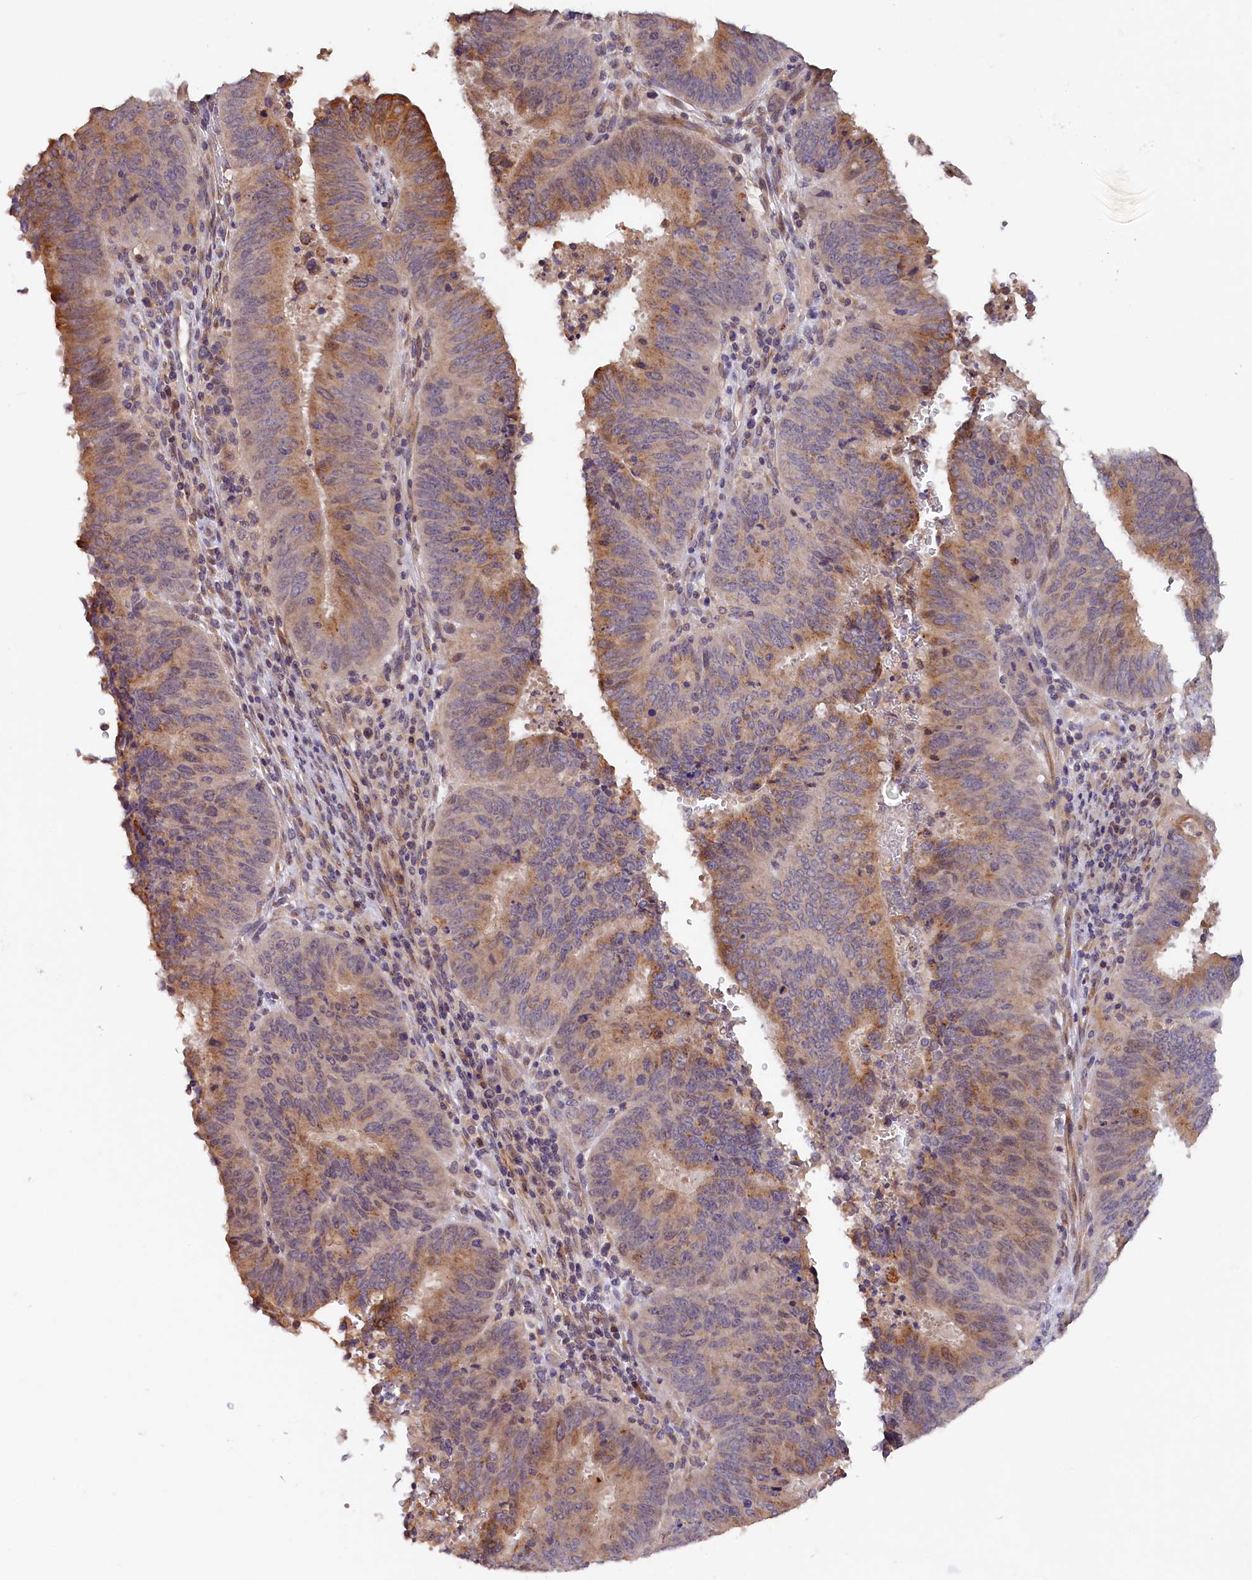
{"staining": {"intensity": "moderate", "quantity": ">75%", "location": "cytoplasmic/membranous"}, "tissue": "cervical cancer", "cell_type": "Tumor cells", "image_type": "cancer", "snomed": [{"axis": "morphology", "description": "Adenocarcinoma, NOS"}, {"axis": "topography", "description": "Cervix"}], "caption": "Immunohistochemistry (IHC) staining of adenocarcinoma (cervical), which exhibits medium levels of moderate cytoplasmic/membranous expression in about >75% of tumor cells indicating moderate cytoplasmic/membranous protein positivity. The staining was performed using DAB (3,3'-diaminobenzidine) (brown) for protein detection and nuclei were counterstained in hematoxylin (blue).", "gene": "TANGO6", "patient": {"sex": "female", "age": 44}}